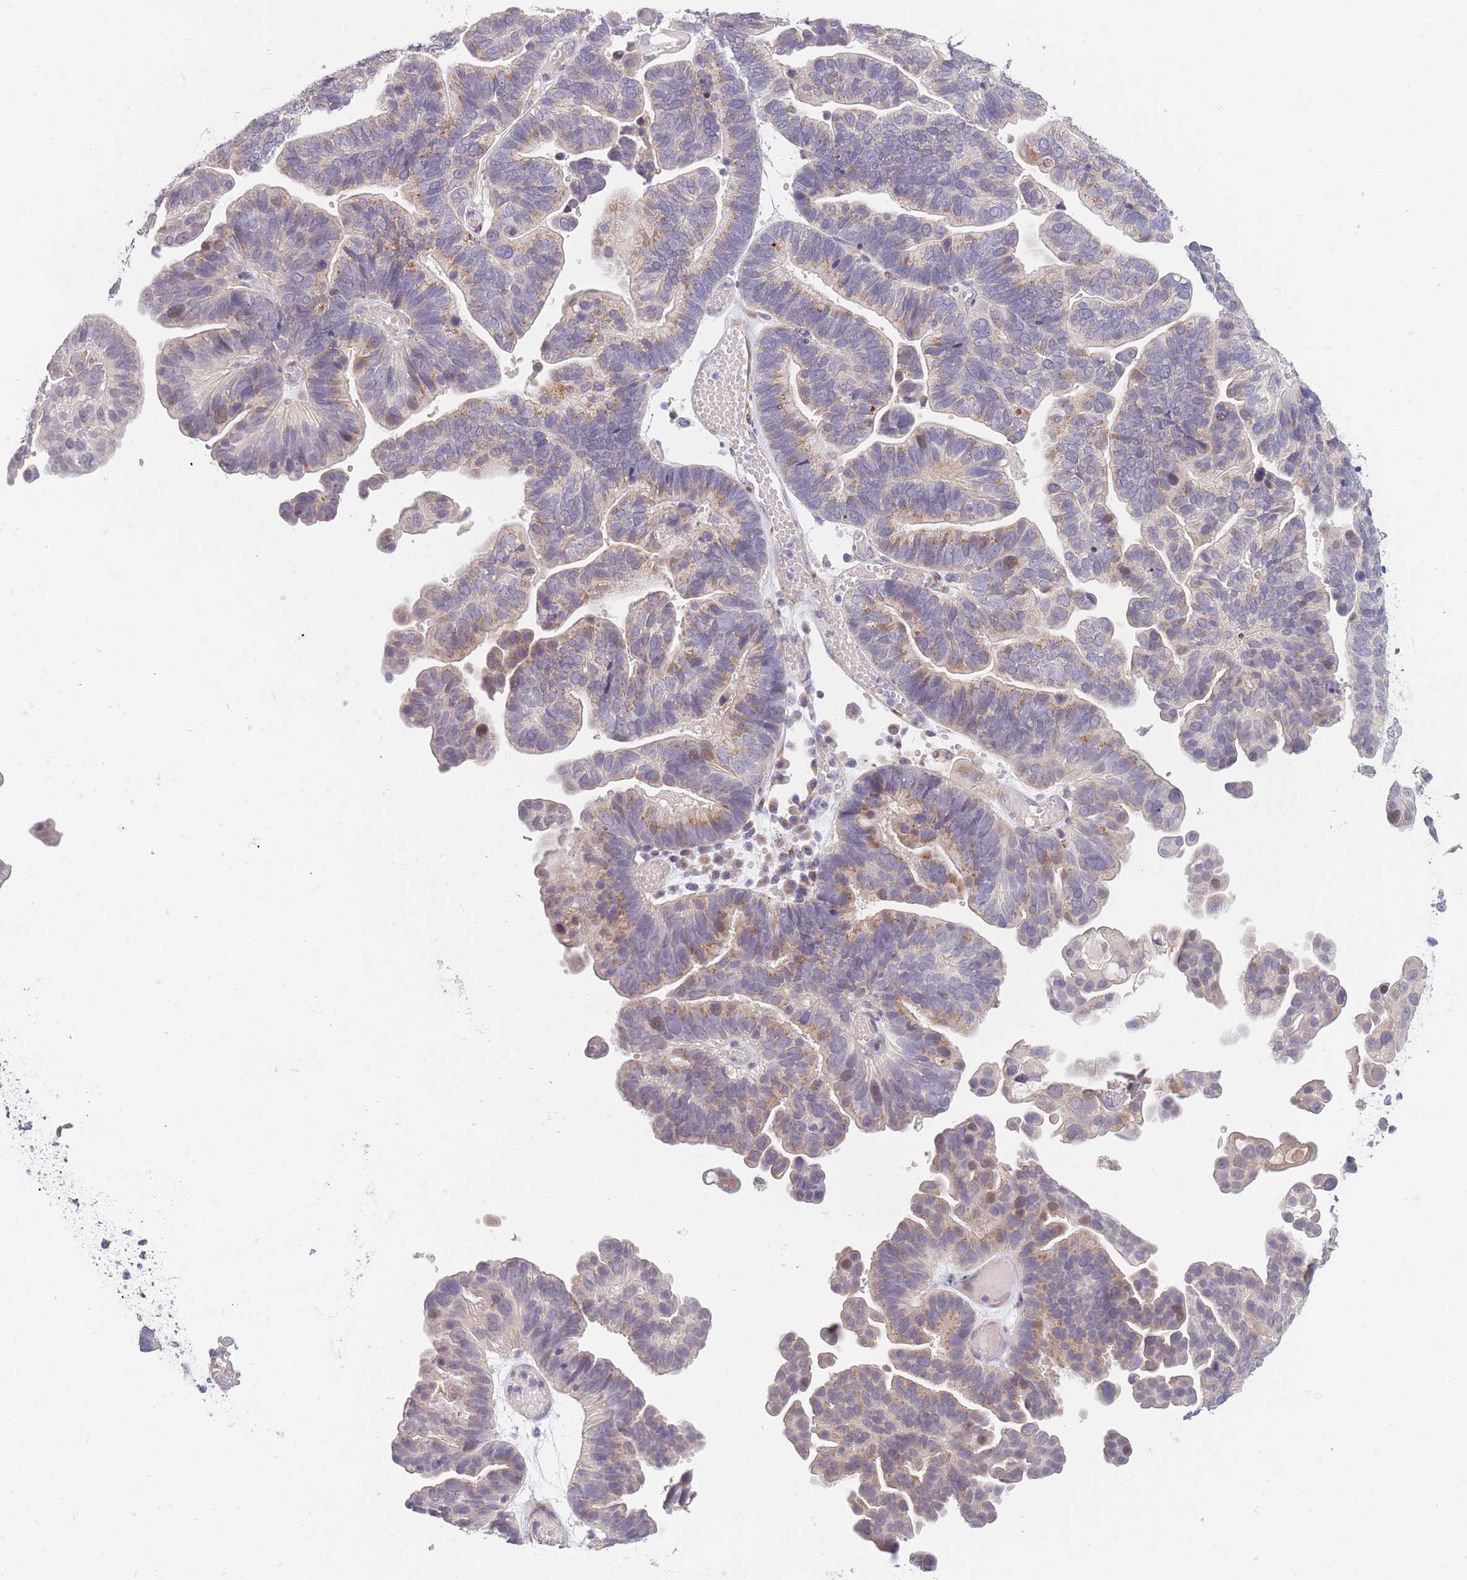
{"staining": {"intensity": "weak", "quantity": "25%-75%", "location": "cytoplasmic/membranous"}, "tissue": "ovarian cancer", "cell_type": "Tumor cells", "image_type": "cancer", "snomed": [{"axis": "morphology", "description": "Cystadenocarcinoma, serous, NOS"}, {"axis": "topography", "description": "Ovary"}], "caption": "The image demonstrates a brown stain indicating the presence of a protein in the cytoplasmic/membranous of tumor cells in ovarian serous cystadenocarcinoma. The protein is shown in brown color, while the nuclei are stained blue.", "gene": "CCNQ", "patient": {"sex": "female", "age": 56}}